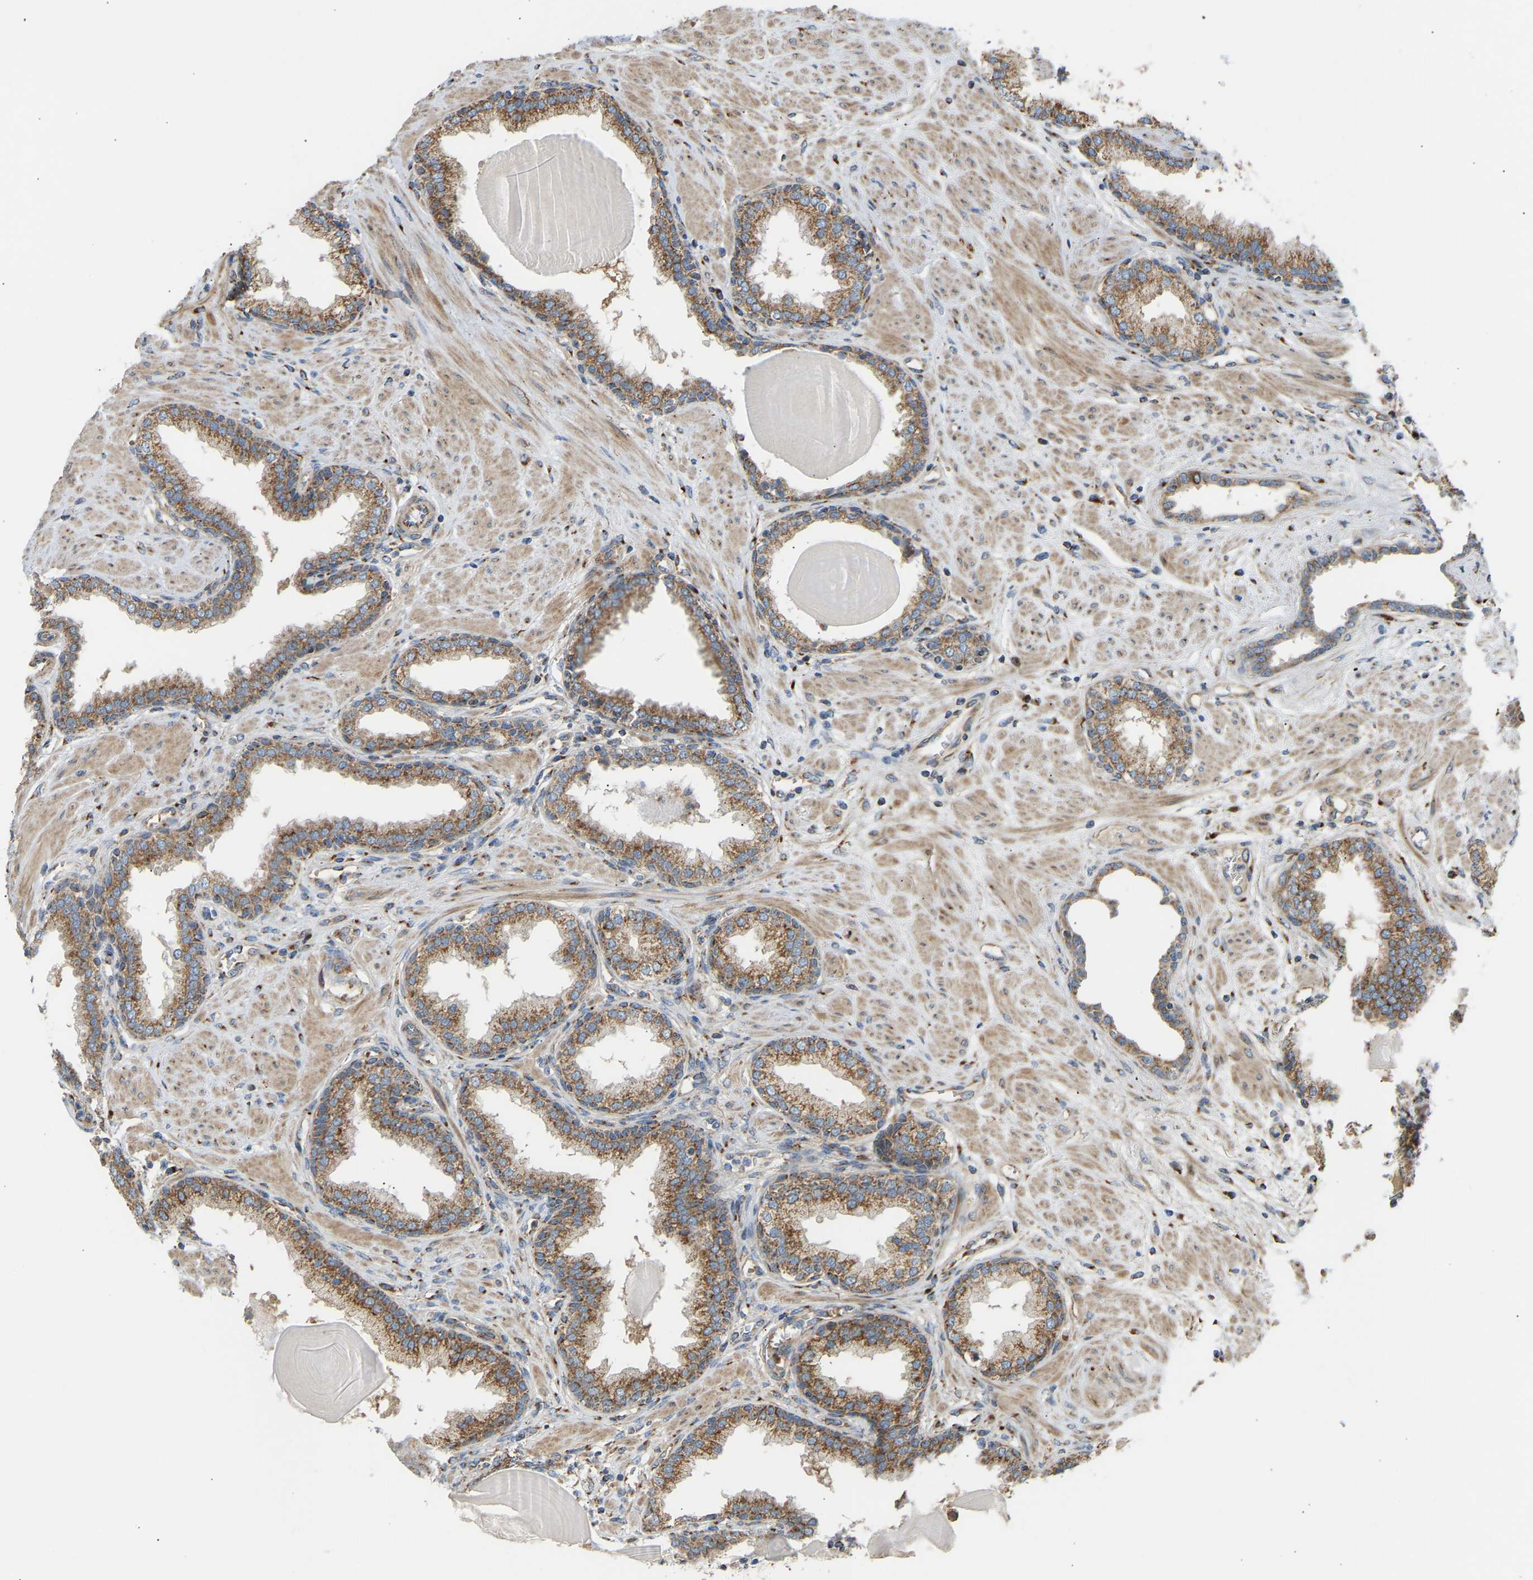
{"staining": {"intensity": "strong", "quantity": ">75%", "location": "cytoplasmic/membranous"}, "tissue": "prostate", "cell_type": "Glandular cells", "image_type": "normal", "snomed": [{"axis": "morphology", "description": "Normal tissue, NOS"}, {"axis": "topography", "description": "Prostate"}], "caption": "DAB immunohistochemical staining of normal prostate demonstrates strong cytoplasmic/membranous protein expression in about >75% of glandular cells. The protein of interest is shown in brown color, while the nuclei are stained blue.", "gene": "YIPF2", "patient": {"sex": "male", "age": 51}}